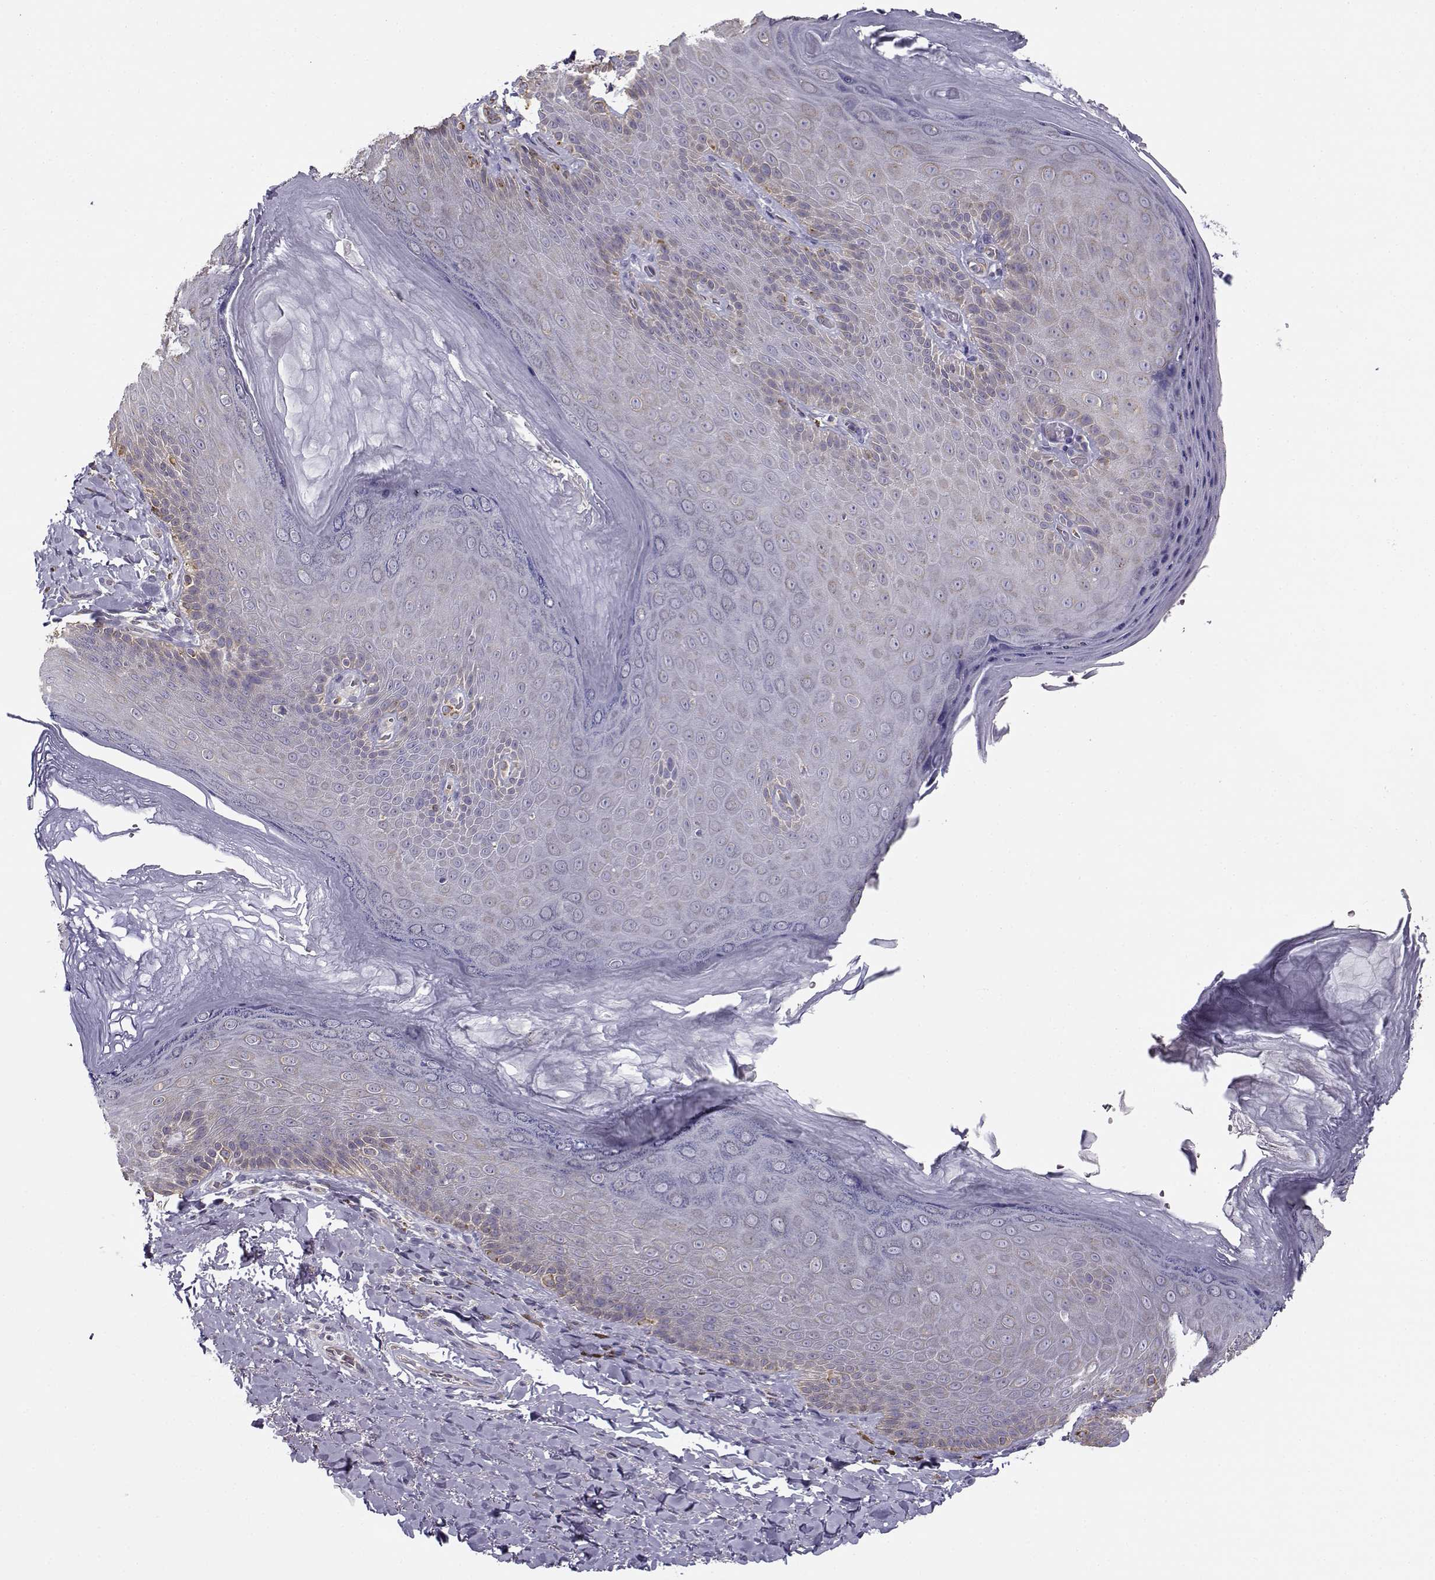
{"staining": {"intensity": "weak", "quantity": "<25%", "location": "cytoplasmic/membranous"}, "tissue": "skin", "cell_type": "Epidermal cells", "image_type": "normal", "snomed": [{"axis": "morphology", "description": "Normal tissue, NOS"}, {"axis": "topography", "description": "Anal"}], "caption": "Epidermal cells are negative for protein expression in benign human skin. (Brightfield microscopy of DAB immunohistochemistry at high magnification).", "gene": "BEND6", "patient": {"sex": "male", "age": 53}}